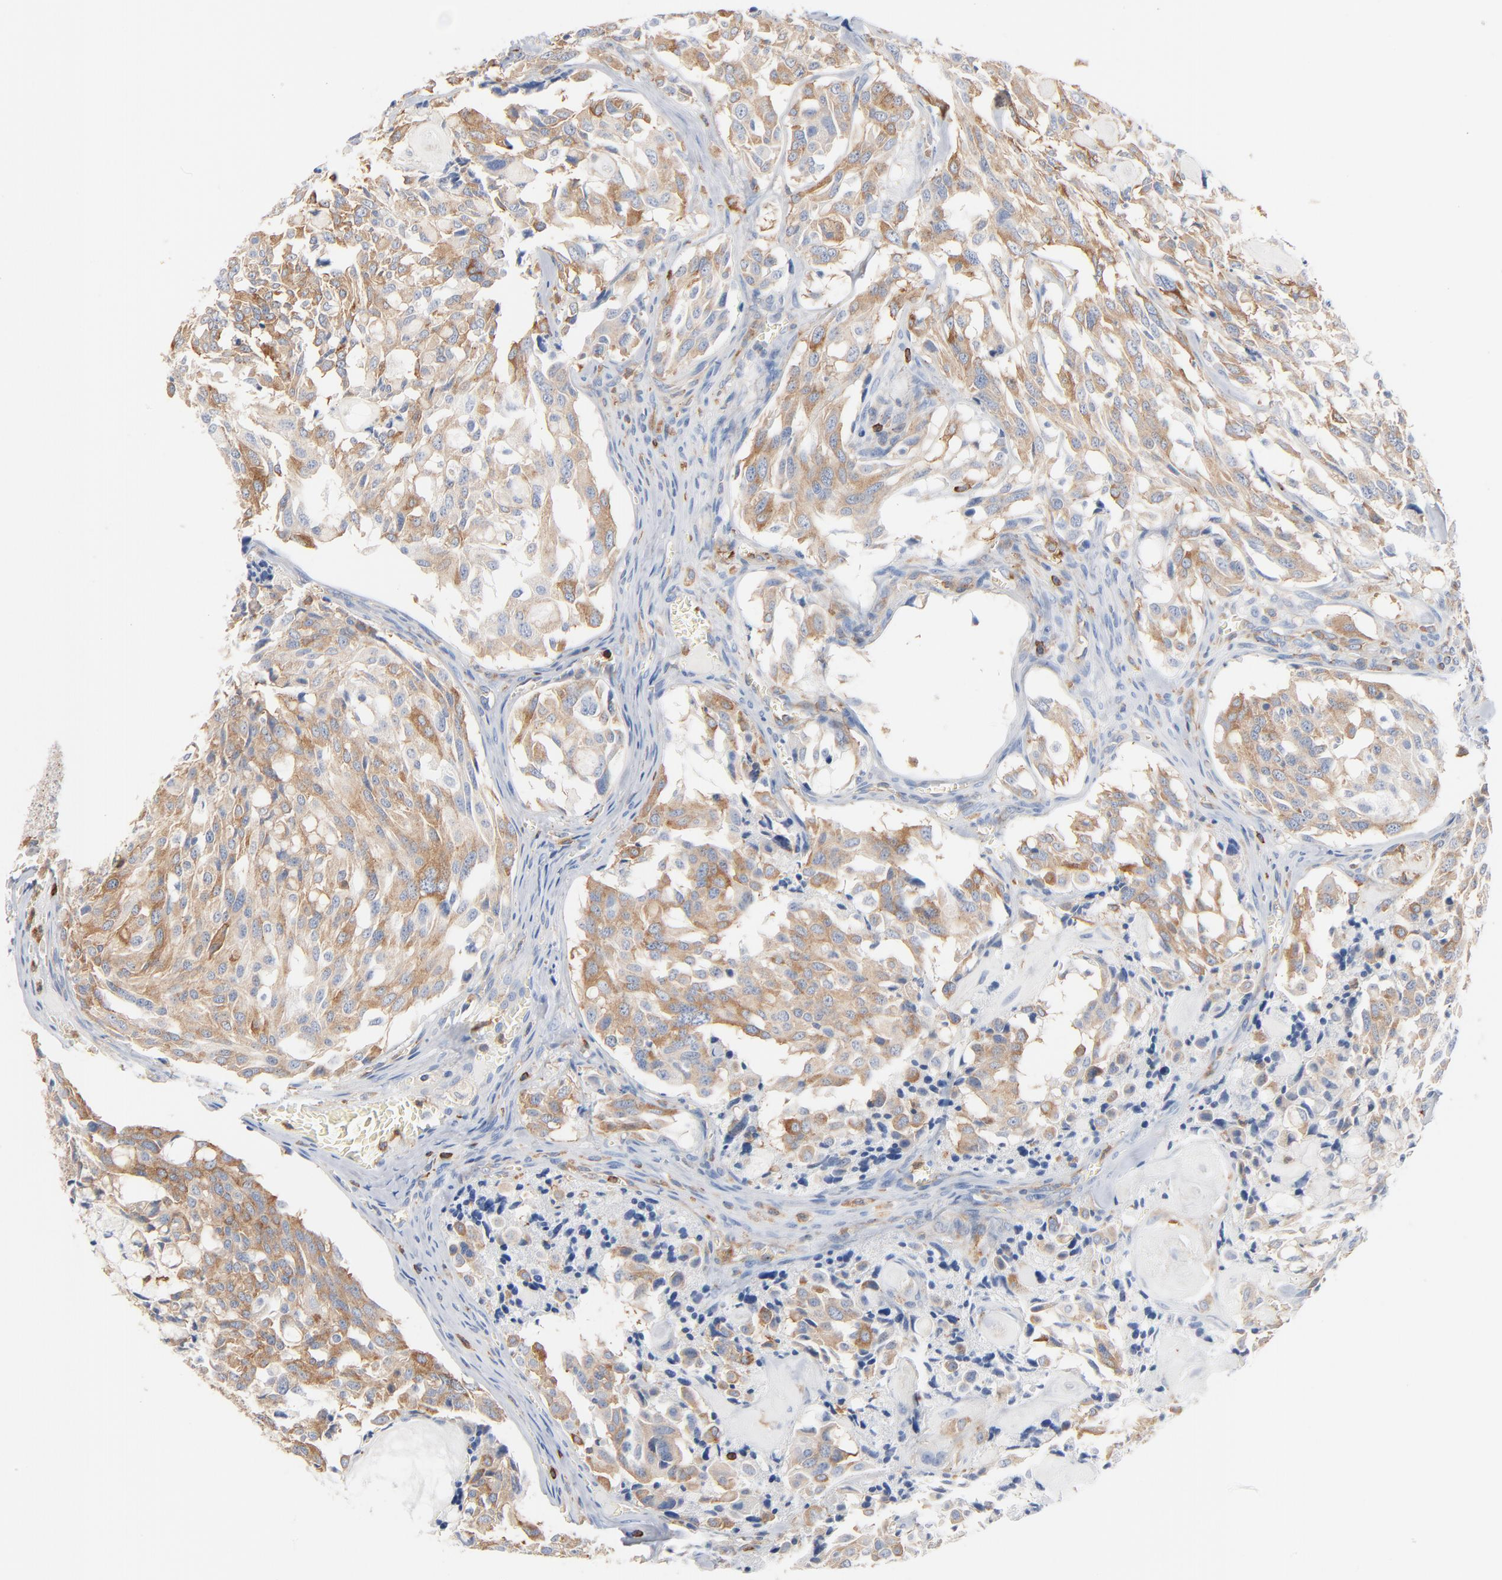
{"staining": {"intensity": "weak", "quantity": ">75%", "location": "cytoplasmic/membranous"}, "tissue": "thyroid cancer", "cell_type": "Tumor cells", "image_type": "cancer", "snomed": [{"axis": "morphology", "description": "Carcinoma, NOS"}, {"axis": "morphology", "description": "Carcinoid, malignant, NOS"}, {"axis": "topography", "description": "Thyroid gland"}], "caption": "A high-resolution image shows IHC staining of thyroid carcinoid (malignant), which exhibits weak cytoplasmic/membranous positivity in approximately >75% of tumor cells.", "gene": "SH3KBP1", "patient": {"sex": "male", "age": 33}}